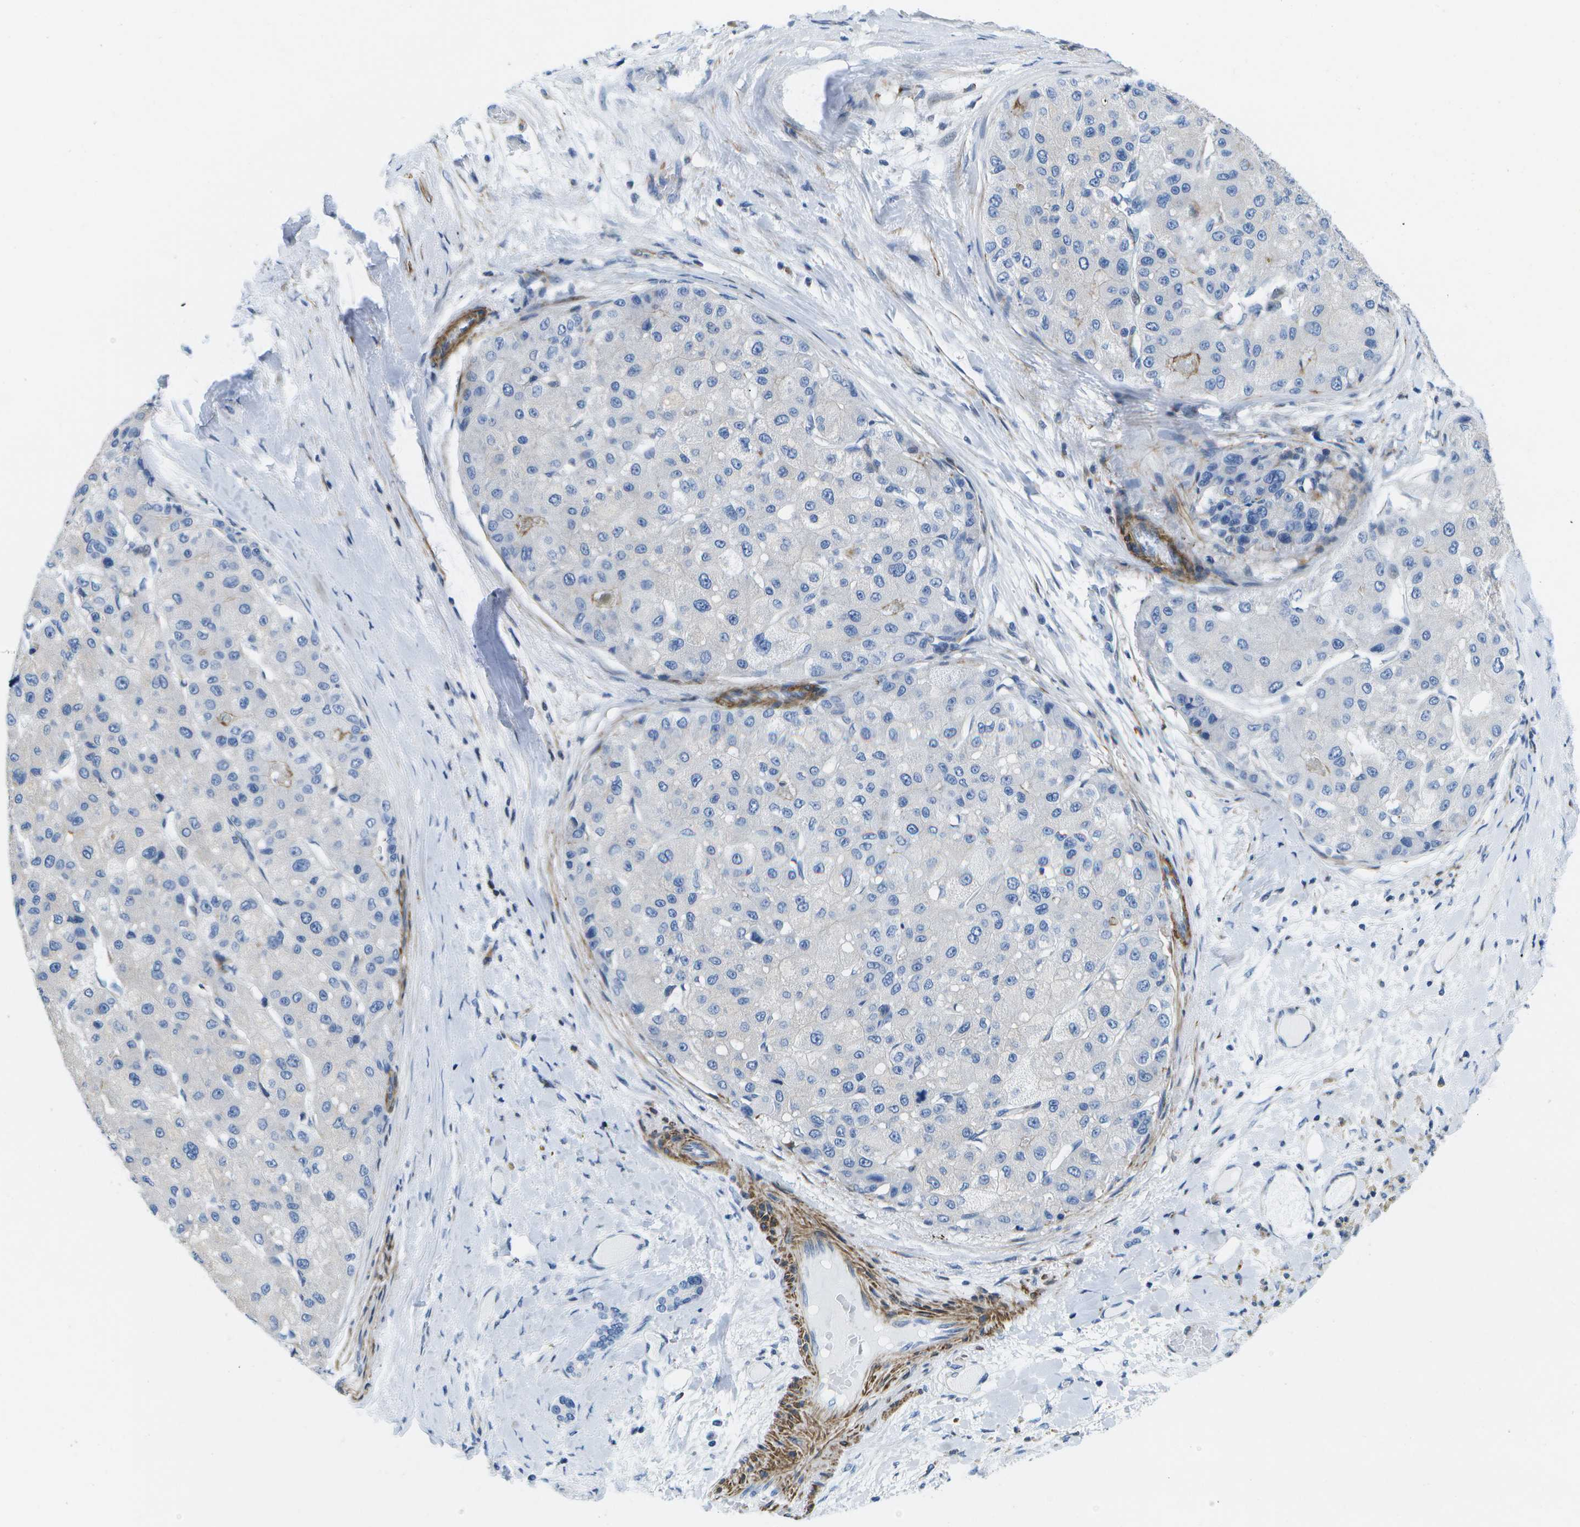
{"staining": {"intensity": "negative", "quantity": "none", "location": "none"}, "tissue": "liver cancer", "cell_type": "Tumor cells", "image_type": "cancer", "snomed": [{"axis": "morphology", "description": "Carcinoma, Hepatocellular, NOS"}, {"axis": "topography", "description": "Liver"}], "caption": "Immunohistochemistry (IHC) photomicrograph of human liver hepatocellular carcinoma stained for a protein (brown), which displays no staining in tumor cells.", "gene": "ADGRG6", "patient": {"sex": "male", "age": 80}}